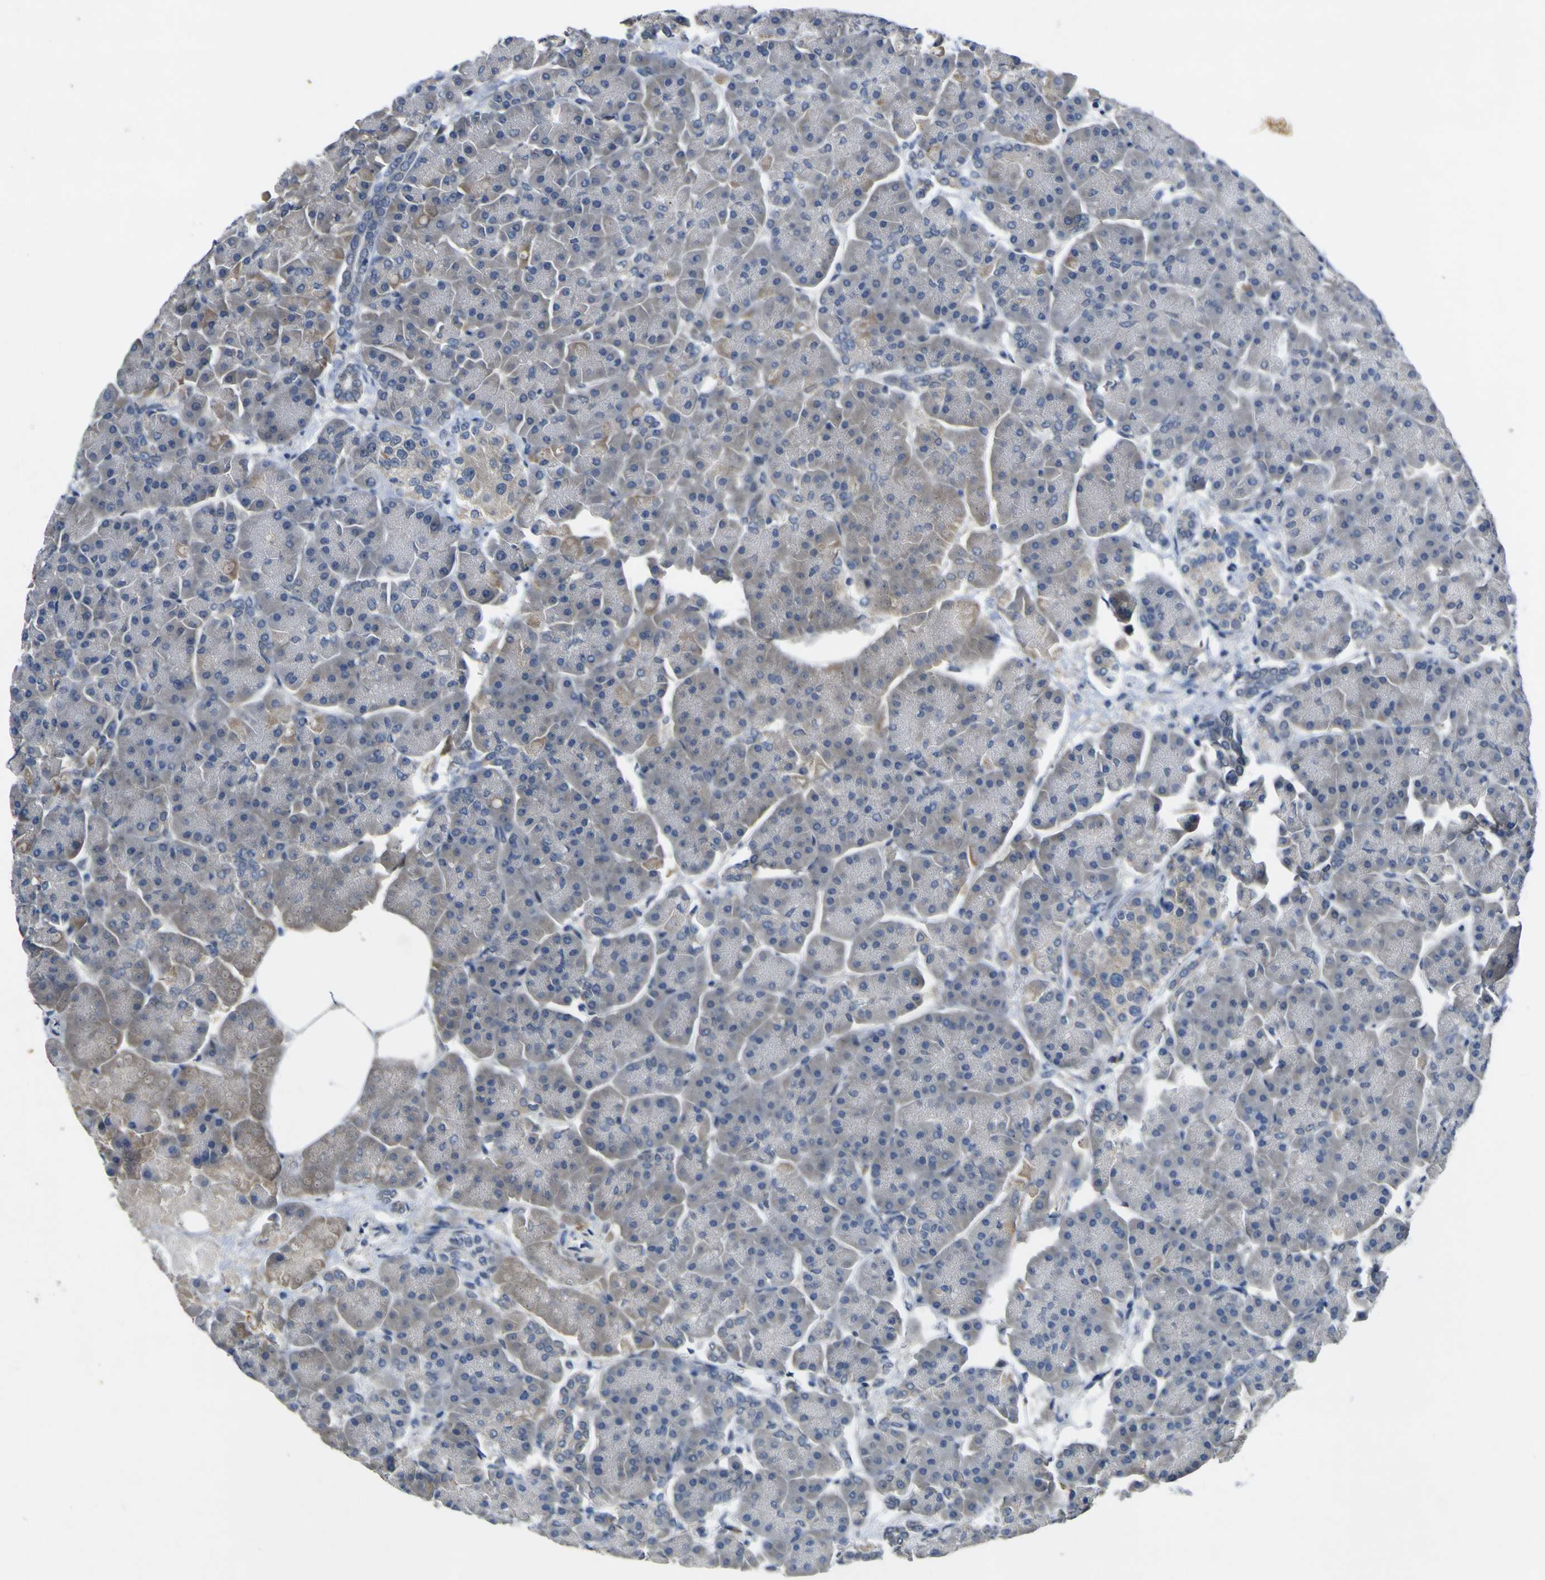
{"staining": {"intensity": "weak", "quantity": "<25%", "location": "cytoplasmic/membranous"}, "tissue": "pancreas", "cell_type": "Exocrine glandular cells", "image_type": "normal", "snomed": [{"axis": "morphology", "description": "Normal tissue, NOS"}, {"axis": "topography", "description": "Pancreas"}], "caption": "This is a photomicrograph of immunohistochemistry staining of benign pancreas, which shows no staining in exocrine glandular cells. (DAB (3,3'-diaminobenzidine) IHC, high magnification).", "gene": "LDLR", "patient": {"sex": "female", "age": 70}}